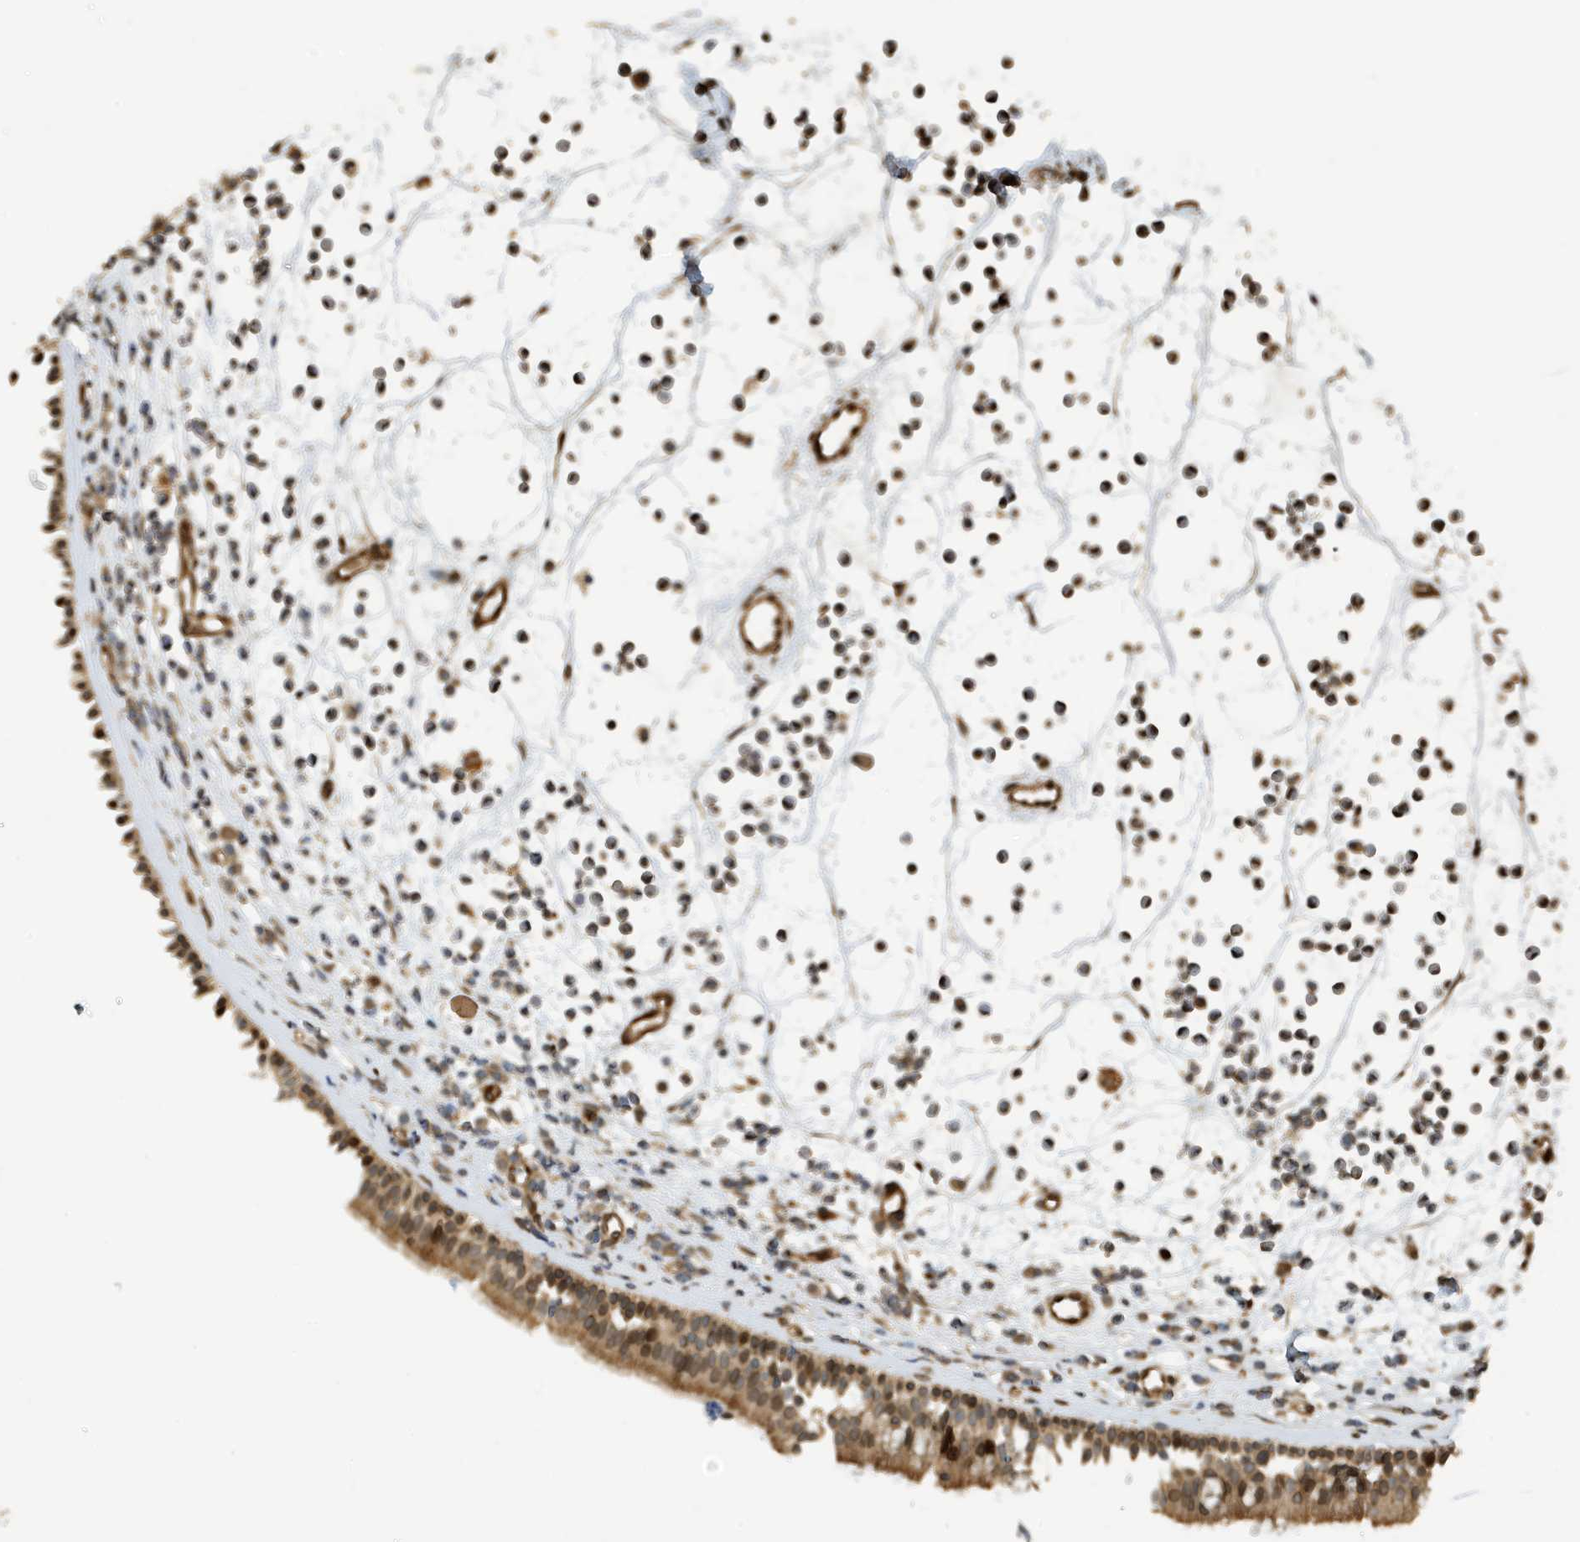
{"staining": {"intensity": "moderate", "quantity": ">75%", "location": "cytoplasmic/membranous,nuclear"}, "tissue": "nasopharynx", "cell_type": "Respiratory epithelial cells", "image_type": "normal", "snomed": [{"axis": "morphology", "description": "Normal tissue, NOS"}, {"axis": "morphology", "description": "Inflammation, NOS"}, {"axis": "morphology", "description": "Malignant melanoma, Metastatic site"}, {"axis": "topography", "description": "Nasopharynx"}], "caption": "Protein analysis of benign nasopharynx shows moderate cytoplasmic/membranous,nuclear expression in approximately >75% of respiratory epithelial cells. (brown staining indicates protein expression, while blue staining denotes nuclei).", "gene": "DUSP18", "patient": {"sex": "male", "age": 70}}